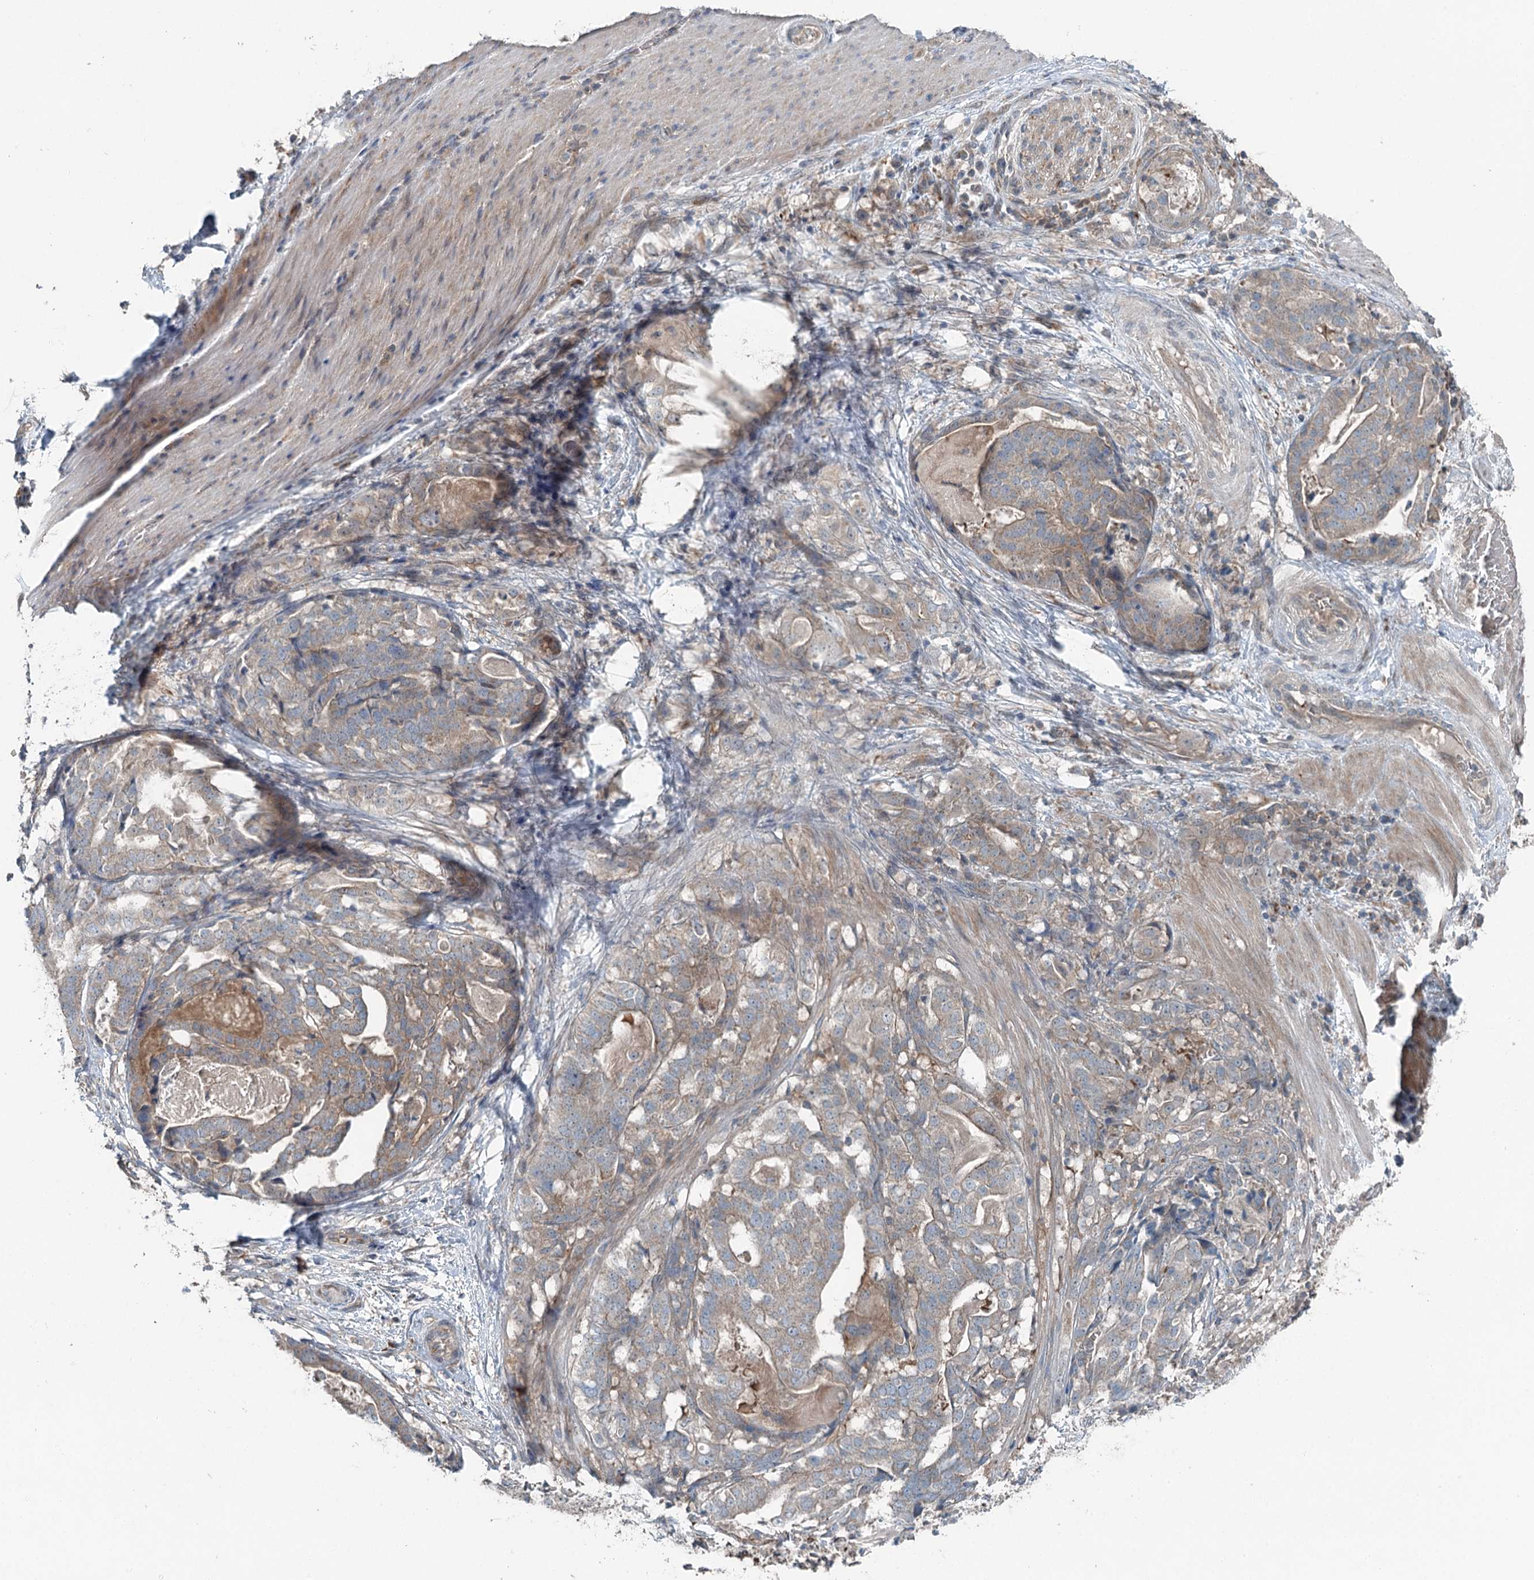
{"staining": {"intensity": "moderate", "quantity": "<25%", "location": "cytoplasmic/membranous"}, "tissue": "stomach cancer", "cell_type": "Tumor cells", "image_type": "cancer", "snomed": [{"axis": "morphology", "description": "Adenocarcinoma, NOS"}, {"axis": "topography", "description": "Stomach"}], "caption": "IHC photomicrograph of human stomach cancer stained for a protein (brown), which shows low levels of moderate cytoplasmic/membranous expression in approximately <25% of tumor cells.", "gene": "SKIC3", "patient": {"sex": "male", "age": 48}}